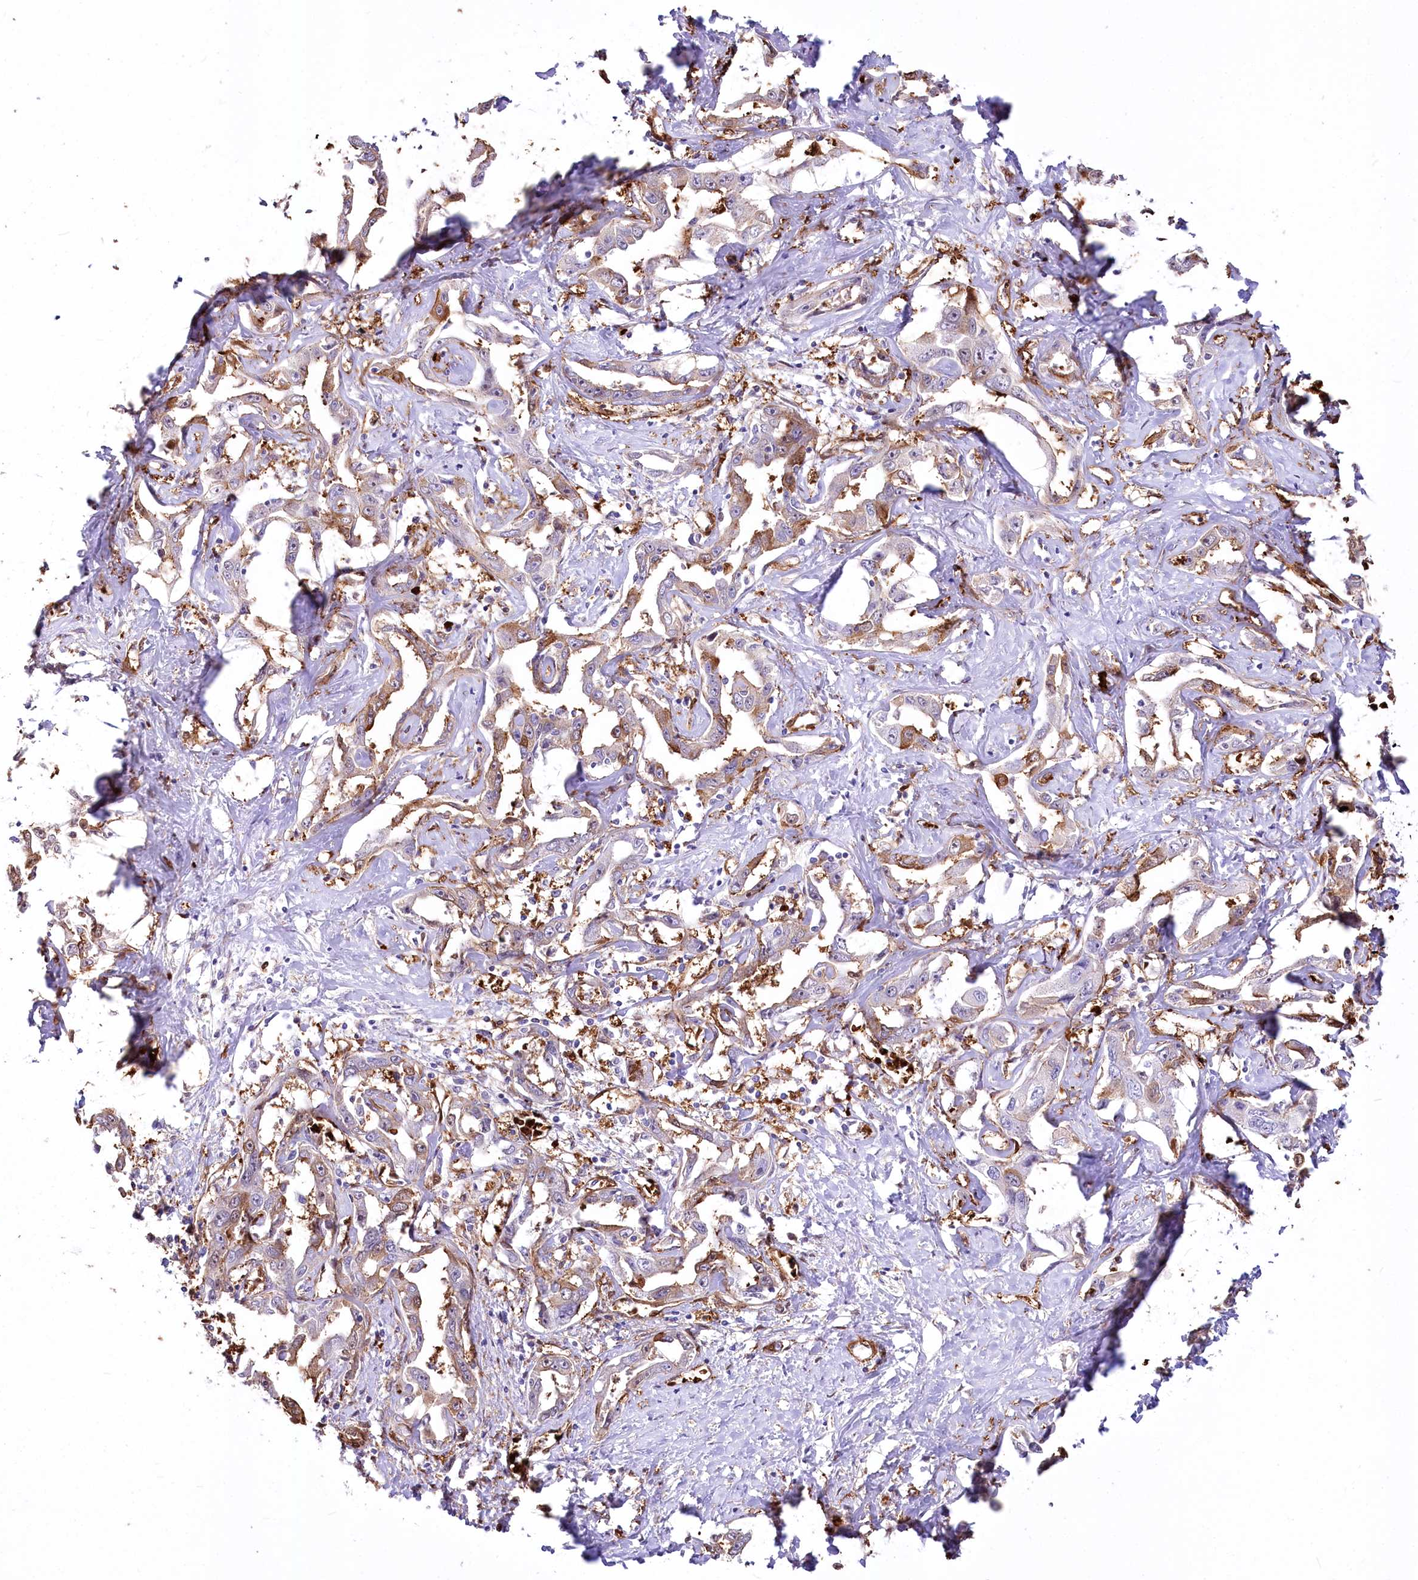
{"staining": {"intensity": "moderate", "quantity": ">75%", "location": "cytoplasmic/membranous"}, "tissue": "liver cancer", "cell_type": "Tumor cells", "image_type": "cancer", "snomed": [{"axis": "morphology", "description": "Cholangiocarcinoma"}, {"axis": "topography", "description": "Liver"}], "caption": "Immunohistochemistry (IHC) photomicrograph of neoplastic tissue: liver cholangiocarcinoma stained using IHC exhibits medium levels of moderate protein expression localized specifically in the cytoplasmic/membranous of tumor cells, appearing as a cytoplasmic/membranous brown color.", "gene": "PTMS", "patient": {"sex": "male", "age": 59}}